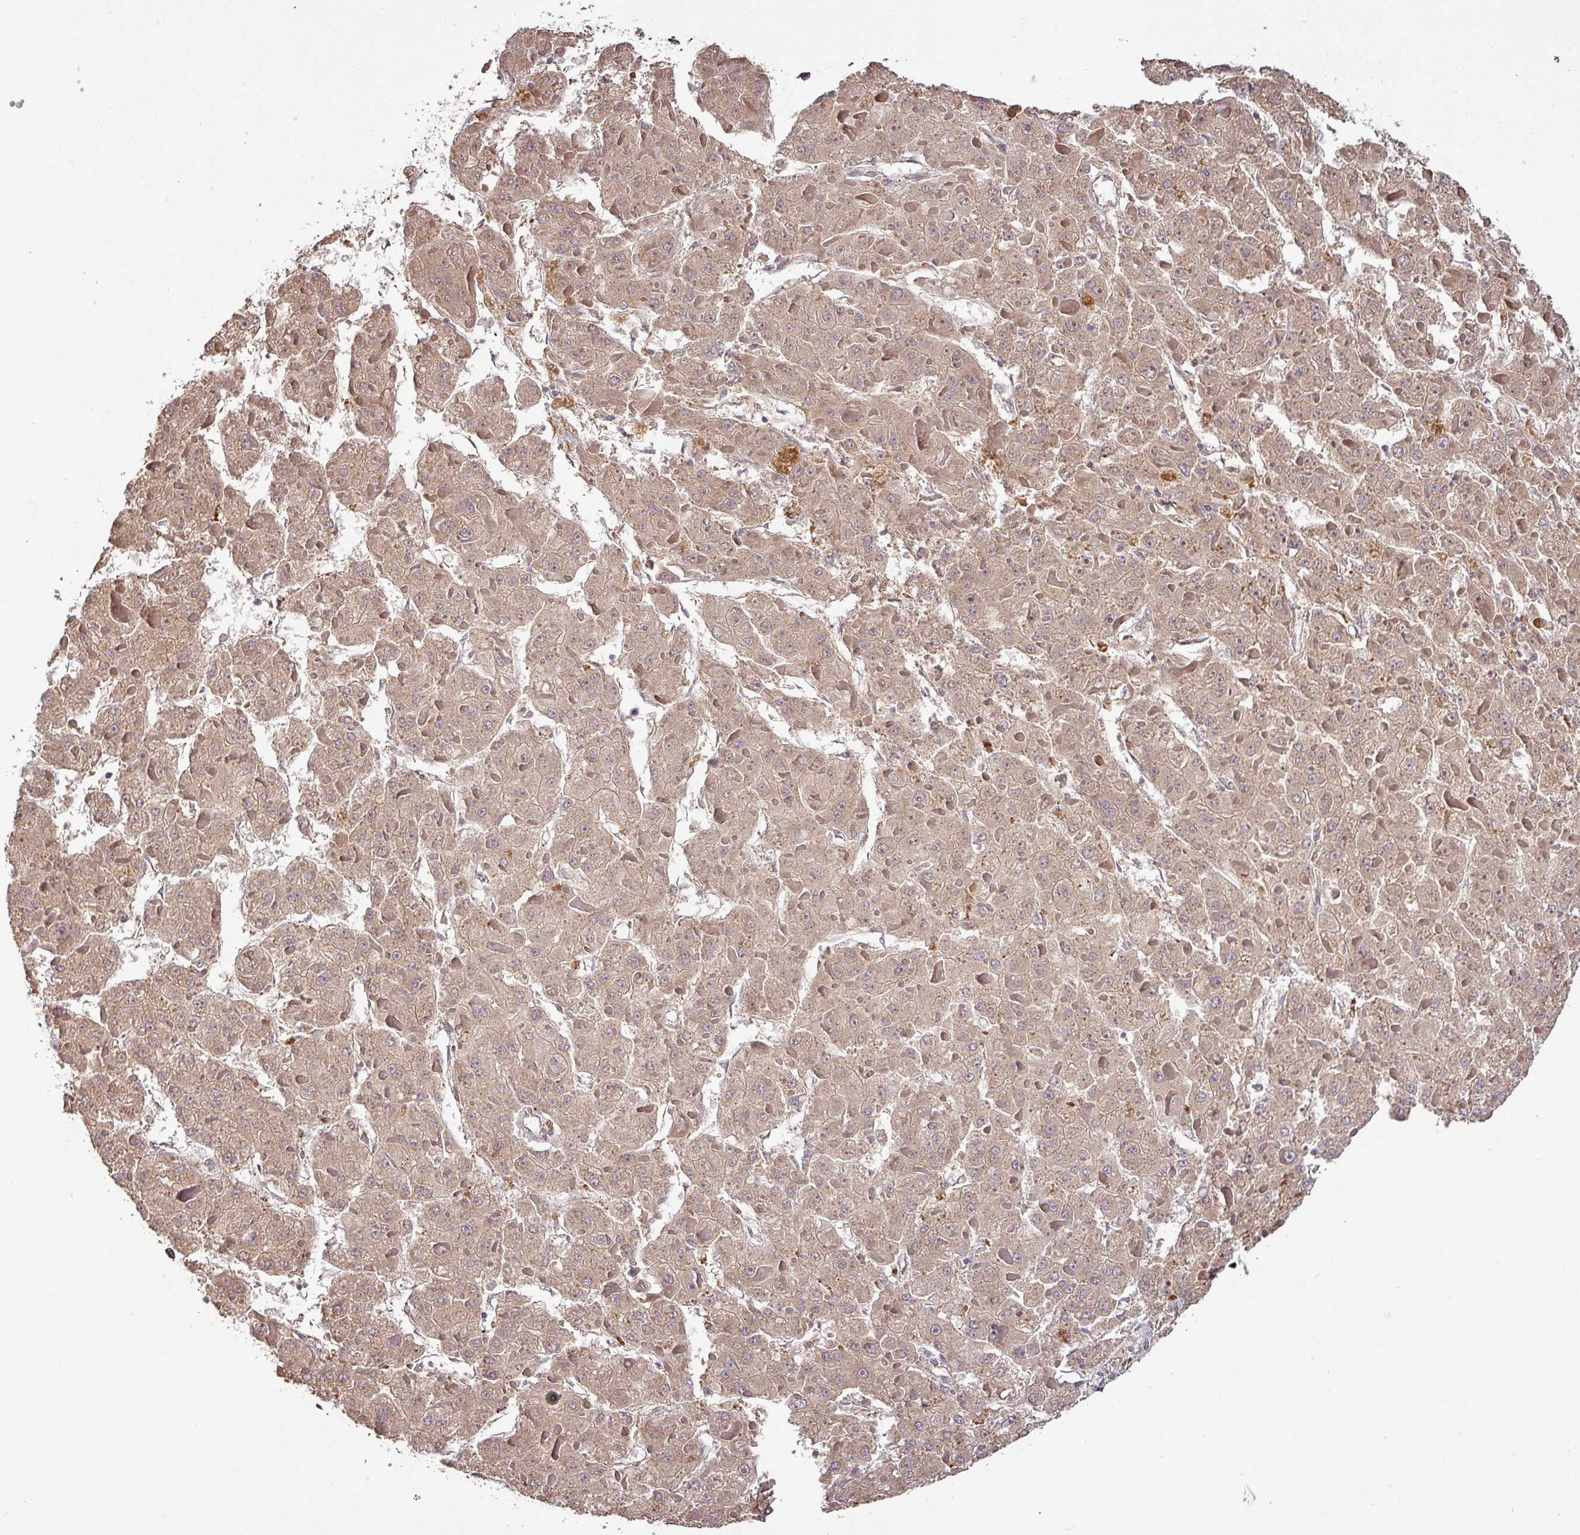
{"staining": {"intensity": "moderate", "quantity": ">75%", "location": "cytoplasmic/membranous"}, "tissue": "liver cancer", "cell_type": "Tumor cells", "image_type": "cancer", "snomed": [{"axis": "morphology", "description": "Carcinoma, Hepatocellular, NOS"}, {"axis": "topography", "description": "Liver"}], "caption": "Liver cancer was stained to show a protein in brown. There is medium levels of moderate cytoplasmic/membranous staining in about >75% of tumor cells. The staining is performed using DAB (3,3'-diaminobenzidine) brown chromogen to label protein expression. The nuclei are counter-stained blue using hematoxylin.", "gene": "GALP", "patient": {"sex": "female", "age": 73}}